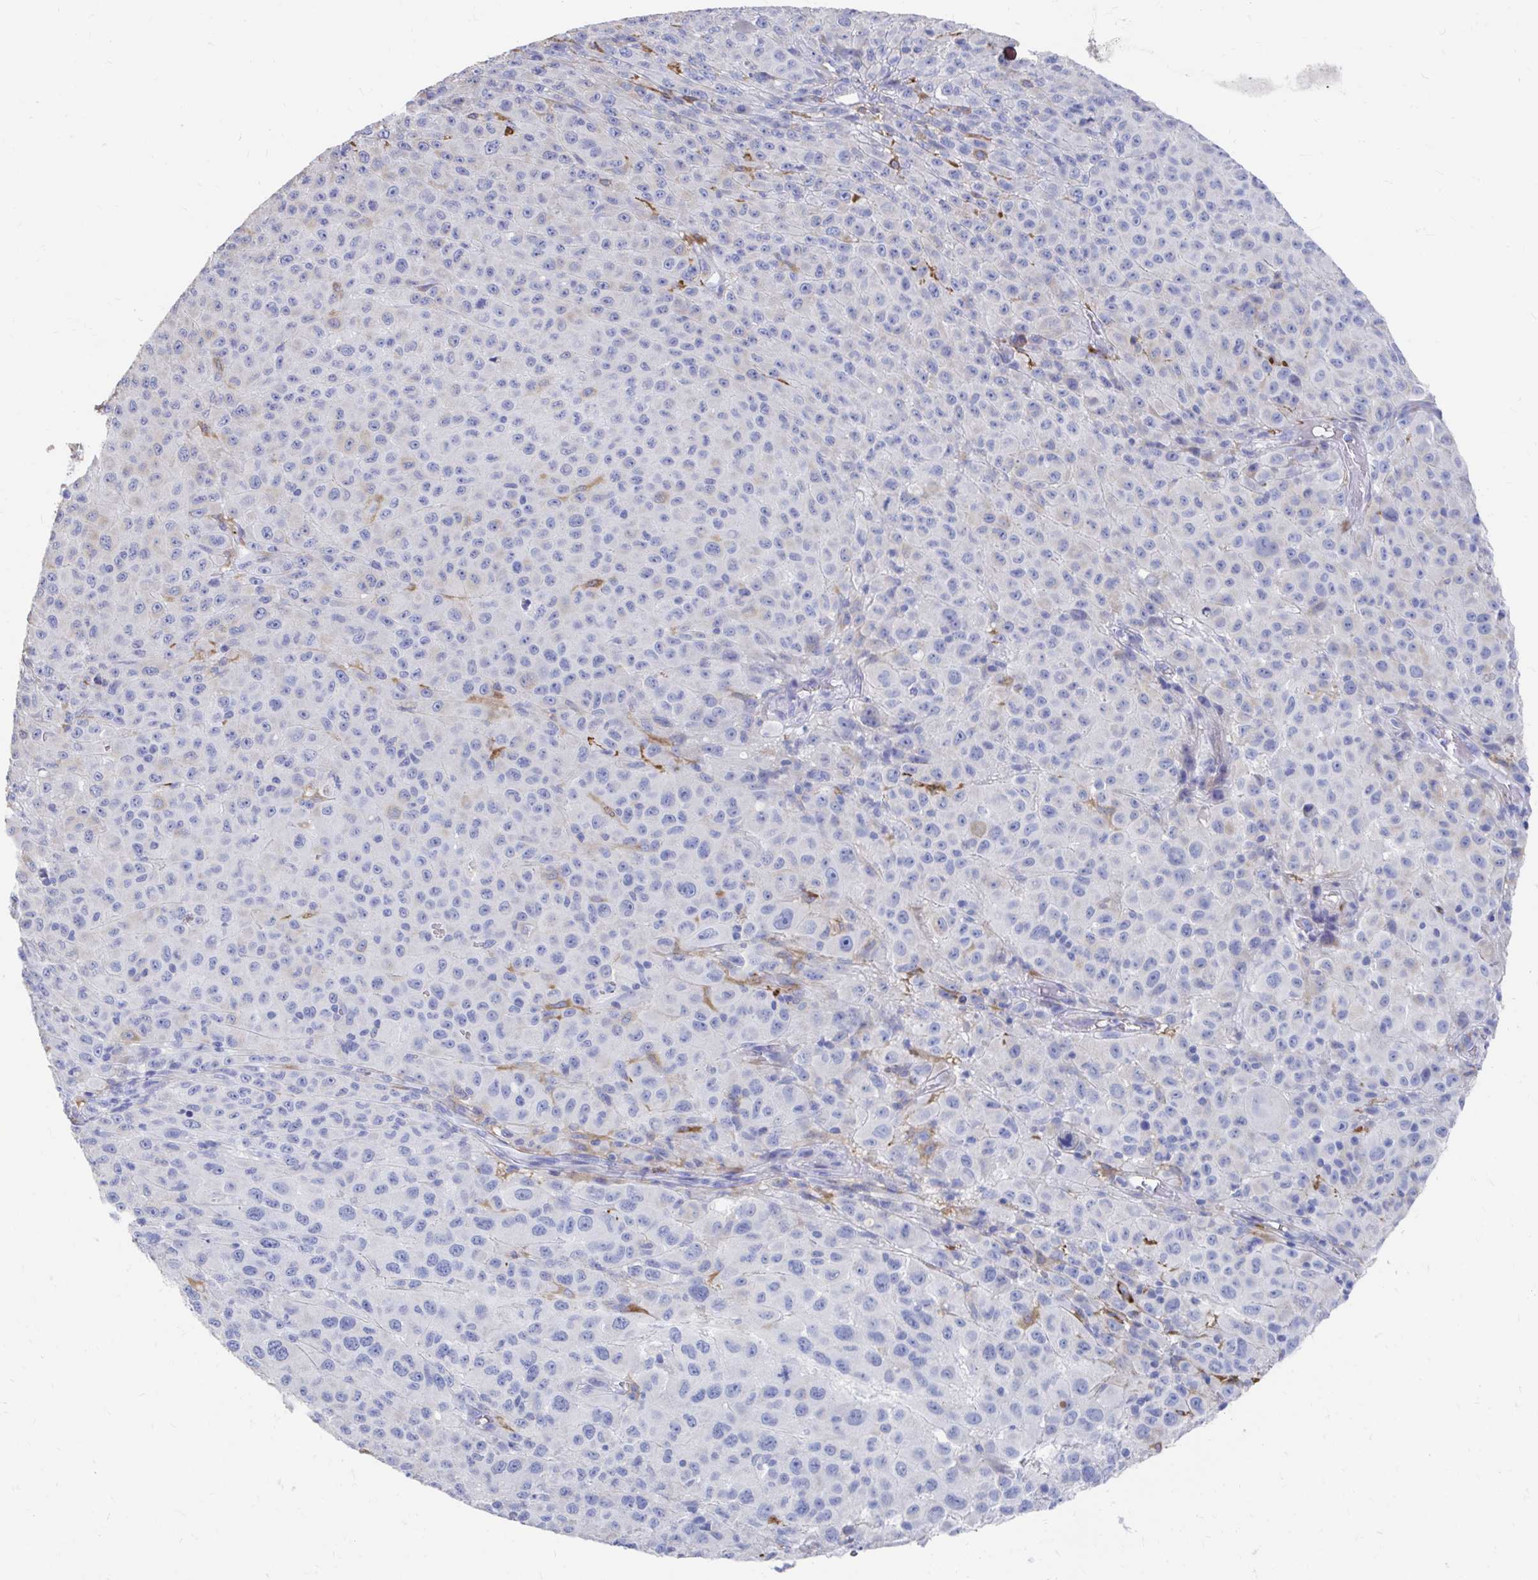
{"staining": {"intensity": "negative", "quantity": "none", "location": "none"}, "tissue": "melanoma", "cell_type": "Tumor cells", "image_type": "cancer", "snomed": [{"axis": "morphology", "description": "Malignant melanoma, NOS"}, {"axis": "topography", "description": "Skin"}], "caption": "This is an immunohistochemistry photomicrograph of malignant melanoma. There is no expression in tumor cells.", "gene": "LAMC3", "patient": {"sex": "male", "age": 73}}